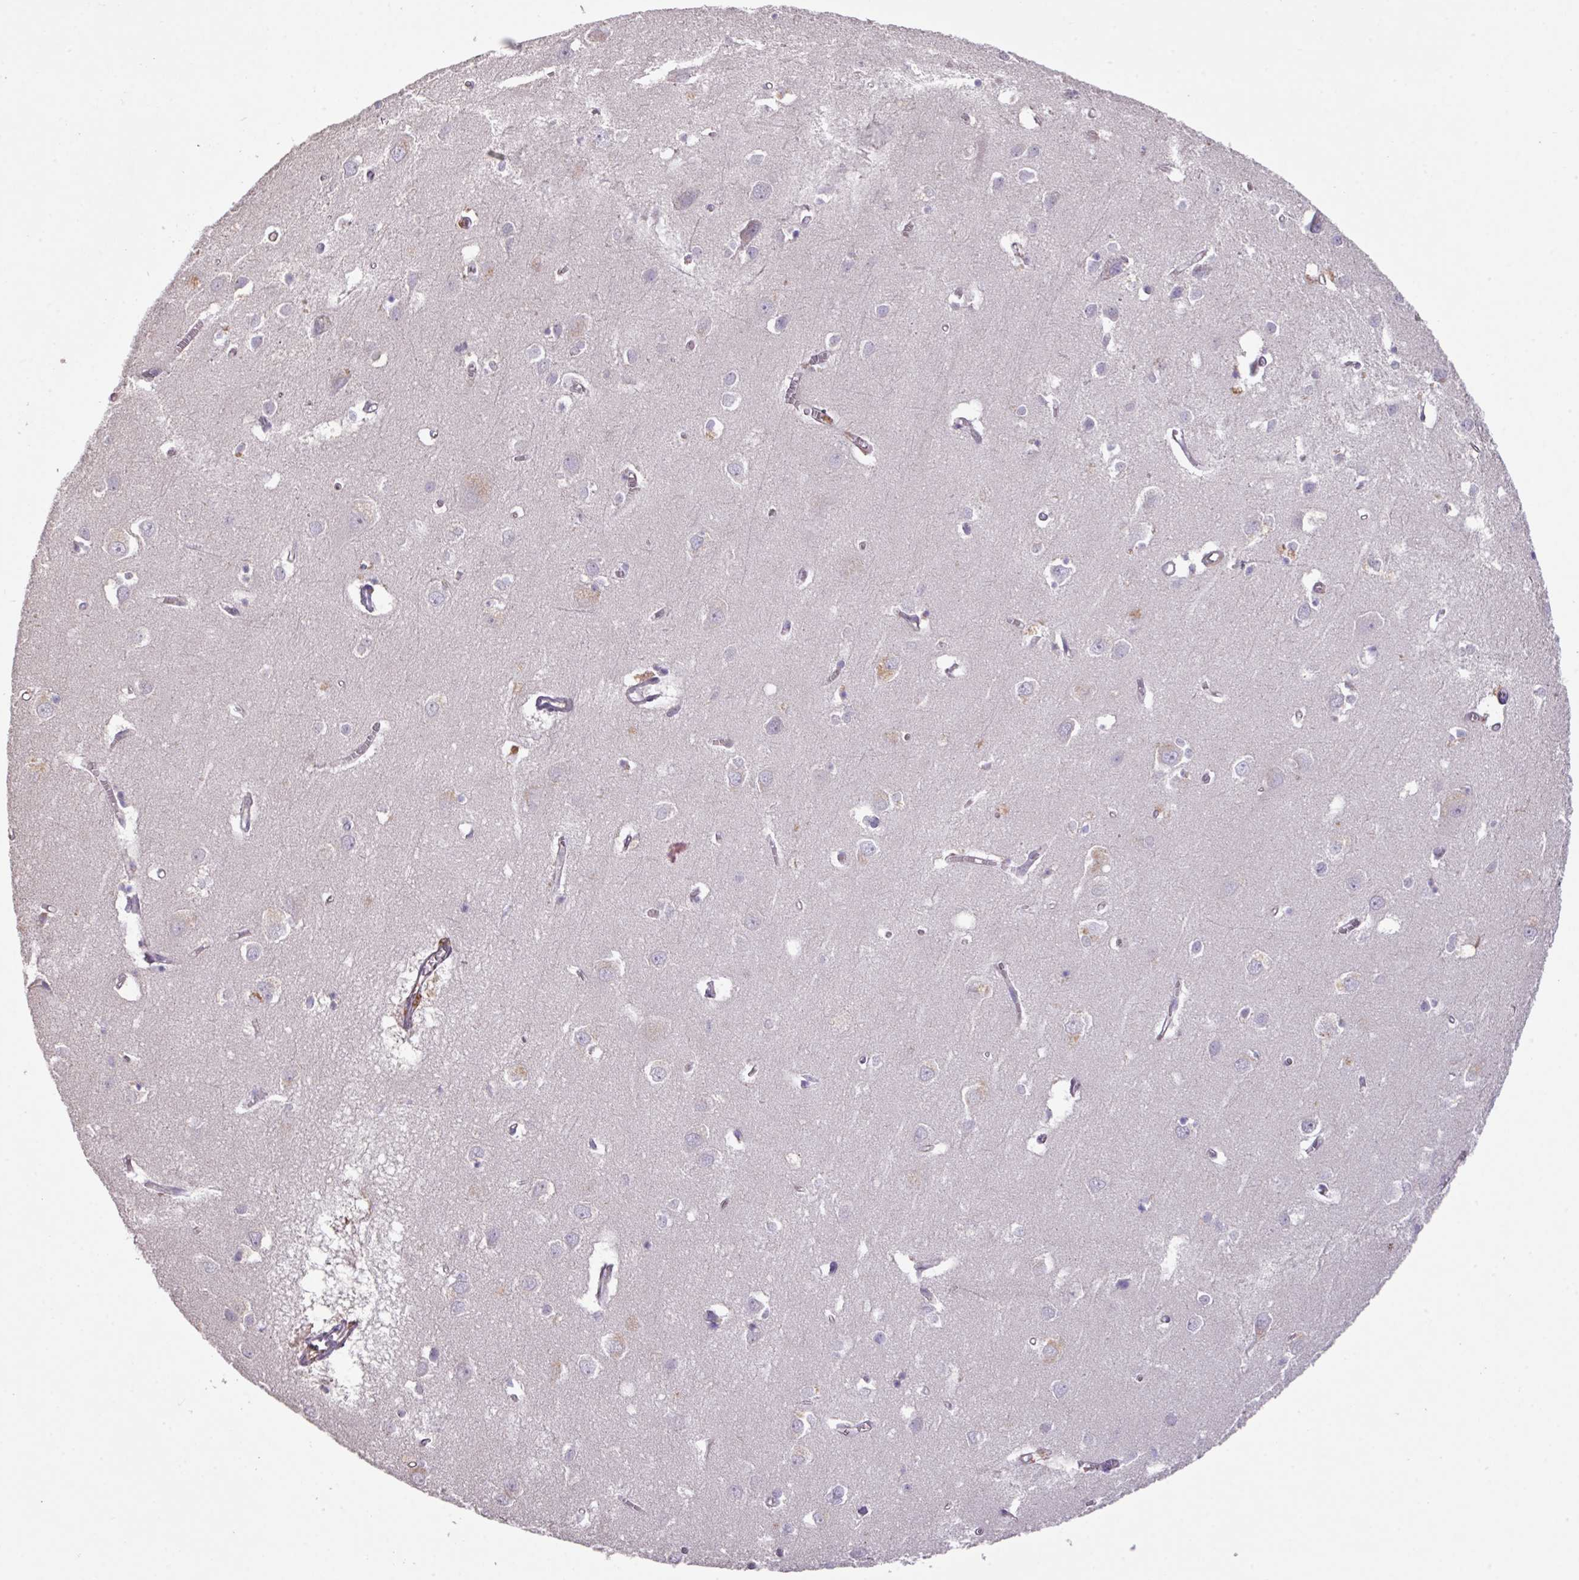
{"staining": {"intensity": "weak", "quantity": ">75%", "location": "cytoplasmic/membranous"}, "tissue": "cerebral cortex", "cell_type": "Endothelial cells", "image_type": "normal", "snomed": [{"axis": "morphology", "description": "Normal tissue, NOS"}, {"axis": "topography", "description": "Cerebral cortex"}], "caption": "The immunohistochemical stain shows weak cytoplasmic/membranous expression in endothelial cells of normal cerebral cortex.", "gene": "PRADC1", "patient": {"sex": "male", "age": 70}}